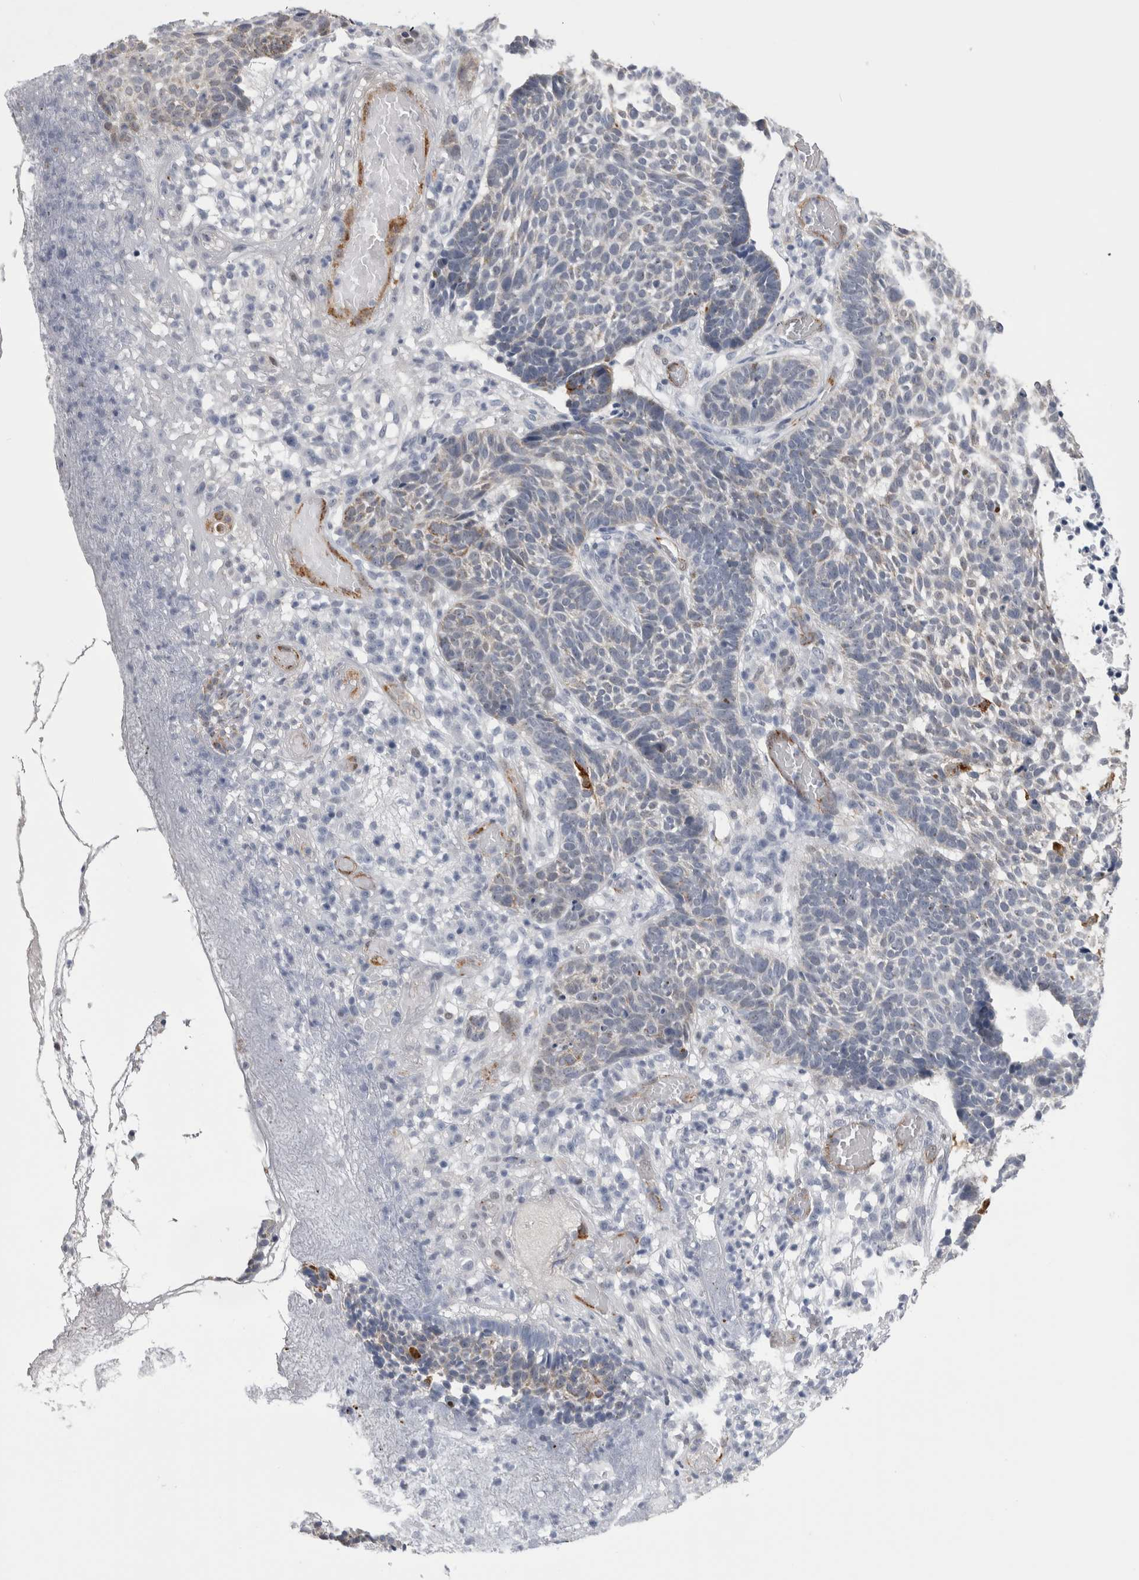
{"staining": {"intensity": "weak", "quantity": "<25%", "location": "cytoplasmic/membranous,nuclear"}, "tissue": "skin cancer", "cell_type": "Tumor cells", "image_type": "cancer", "snomed": [{"axis": "morphology", "description": "Basal cell carcinoma"}, {"axis": "topography", "description": "Skin"}], "caption": "Immunohistochemistry of human skin cancer (basal cell carcinoma) shows no staining in tumor cells.", "gene": "ACOT7", "patient": {"sex": "male", "age": 85}}